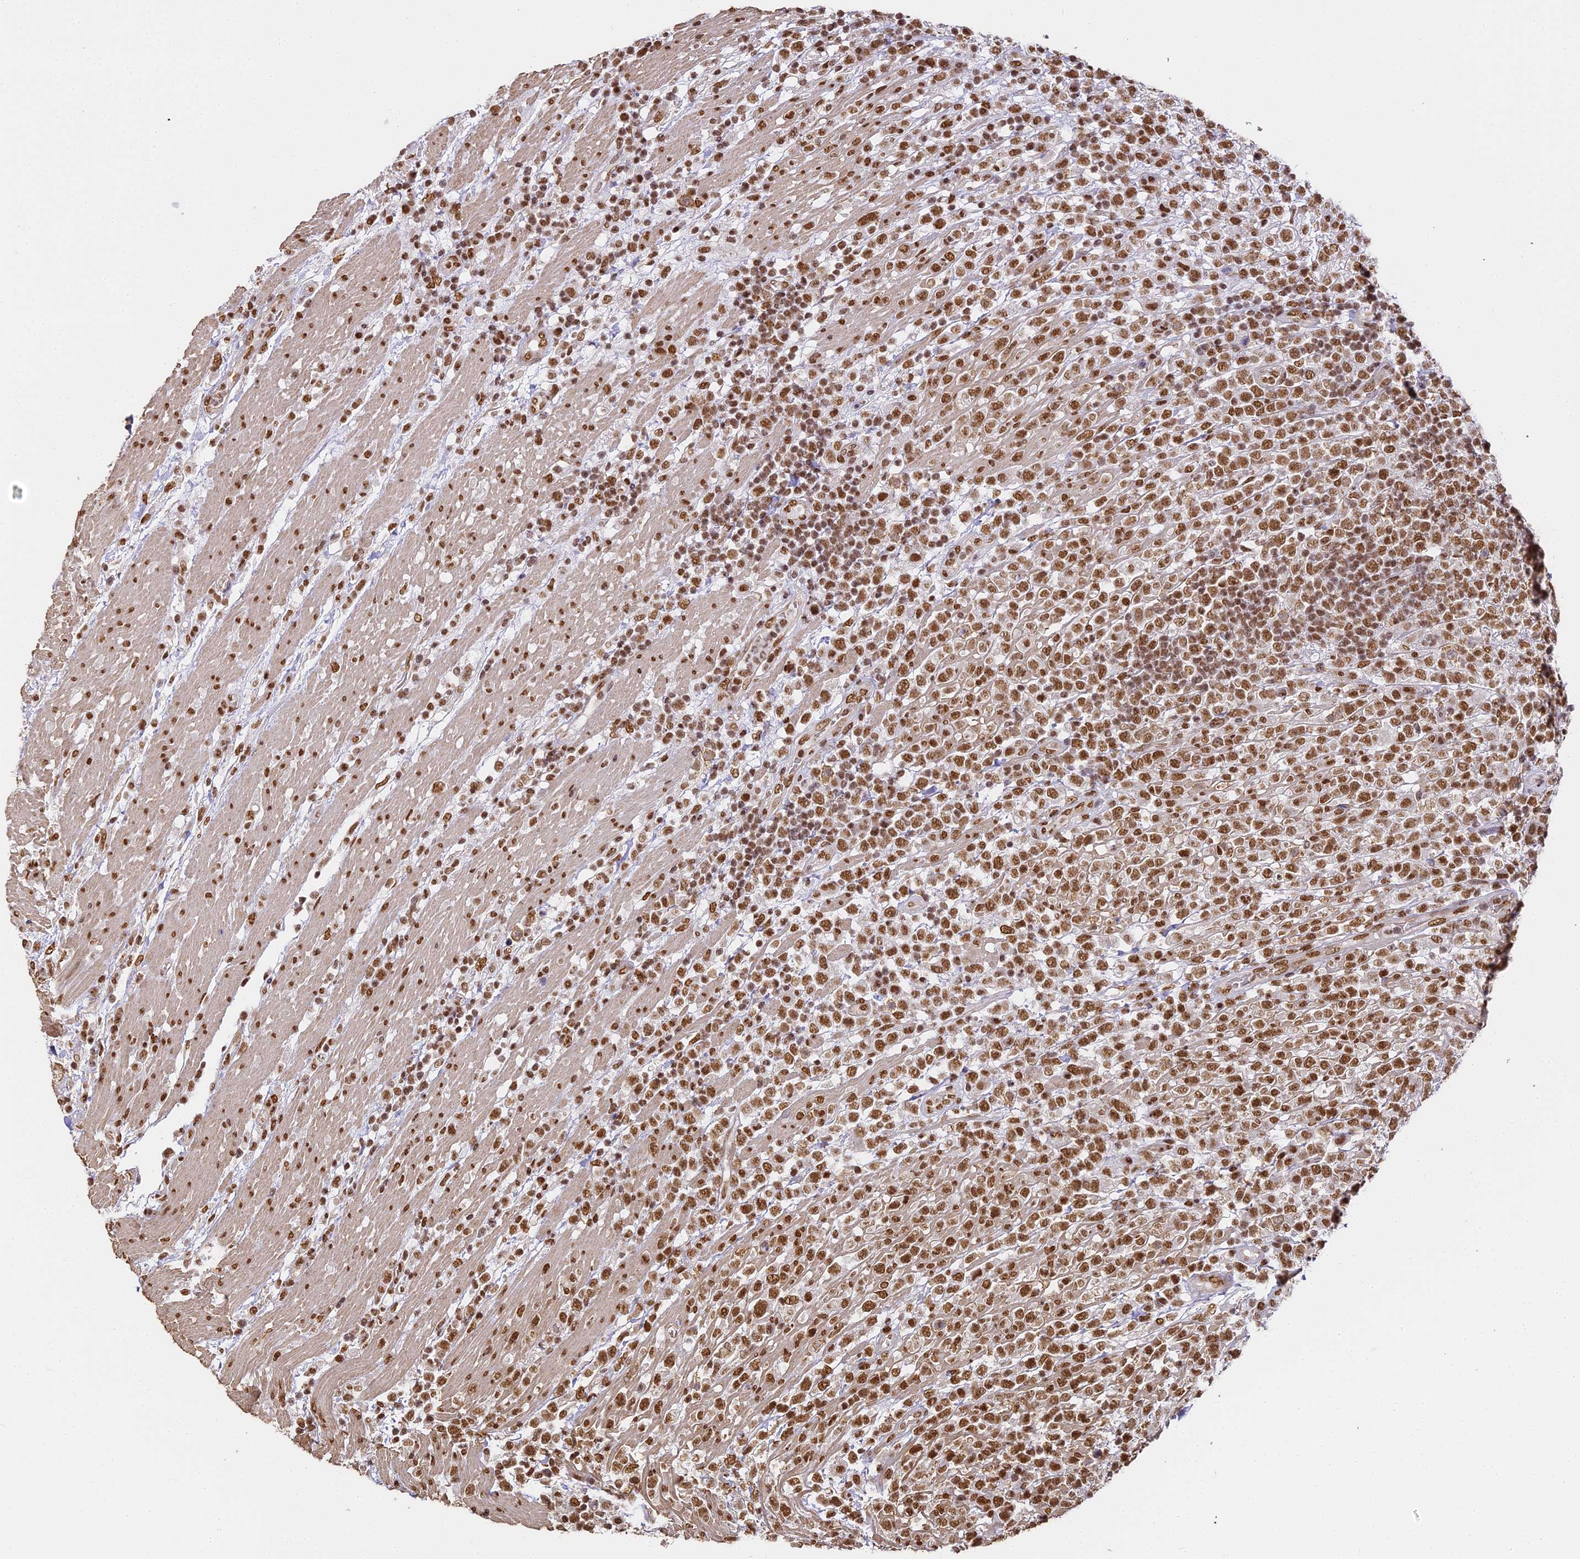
{"staining": {"intensity": "strong", "quantity": ">75%", "location": "nuclear"}, "tissue": "lymphoma", "cell_type": "Tumor cells", "image_type": "cancer", "snomed": [{"axis": "morphology", "description": "Malignant lymphoma, non-Hodgkin's type, High grade"}, {"axis": "topography", "description": "Colon"}], "caption": "The micrograph reveals staining of lymphoma, revealing strong nuclear protein positivity (brown color) within tumor cells.", "gene": "HNRNPA1", "patient": {"sex": "female", "age": 53}}